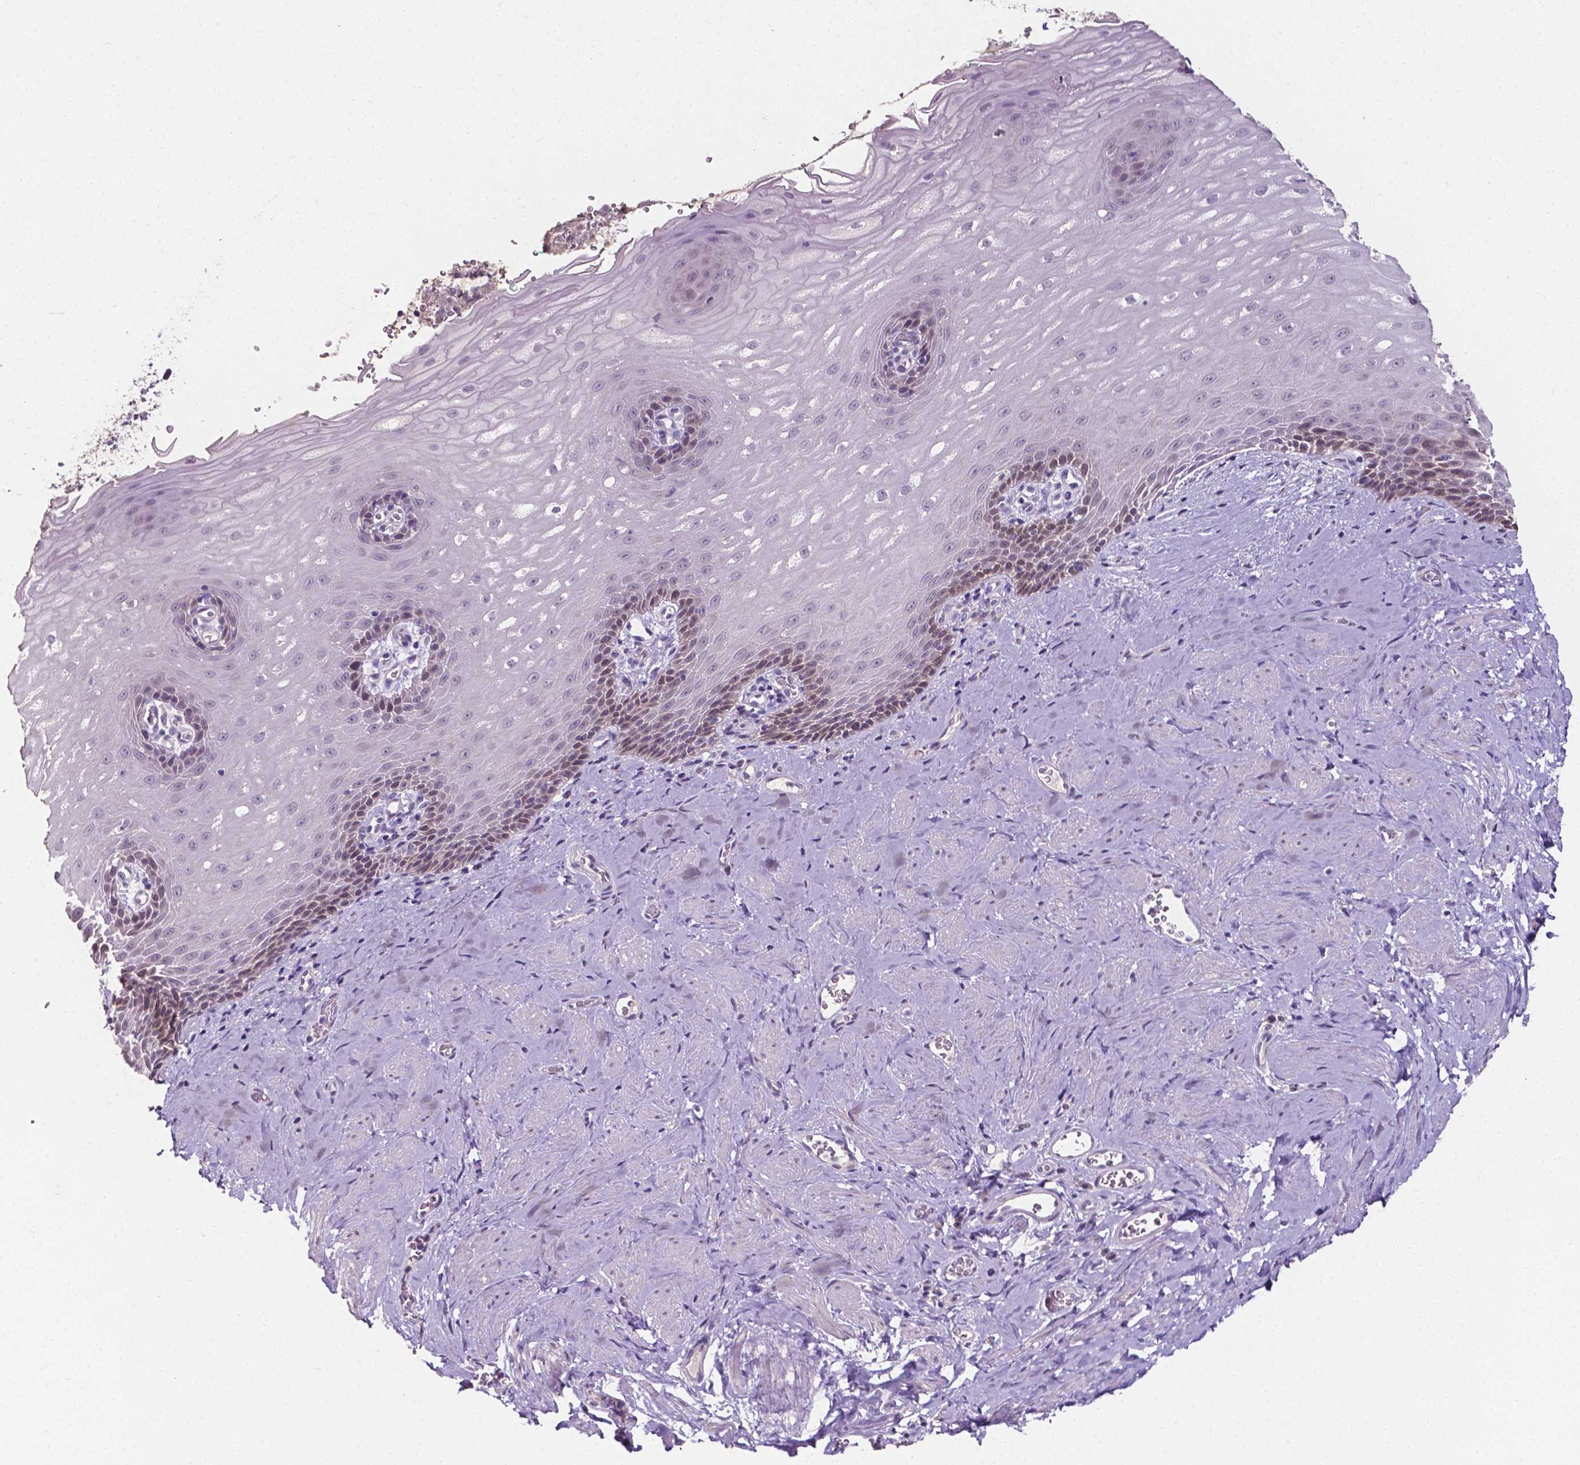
{"staining": {"intensity": "weak", "quantity": "<25%", "location": "nuclear"}, "tissue": "esophagus", "cell_type": "Squamous epithelial cells", "image_type": "normal", "snomed": [{"axis": "morphology", "description": "Normal tissue, NOS"}, {"axis": "topography", "description": "Esophagus"}], "caption": "Squamous epithelial cells are negative for brown protein staining in normal esophagus. (DAB (3,3'-diaminobenzidine) IHC with hematoxylin counter stain).", "gene": "PSAT1", "patient": {"sex": "male", "age": 64}}